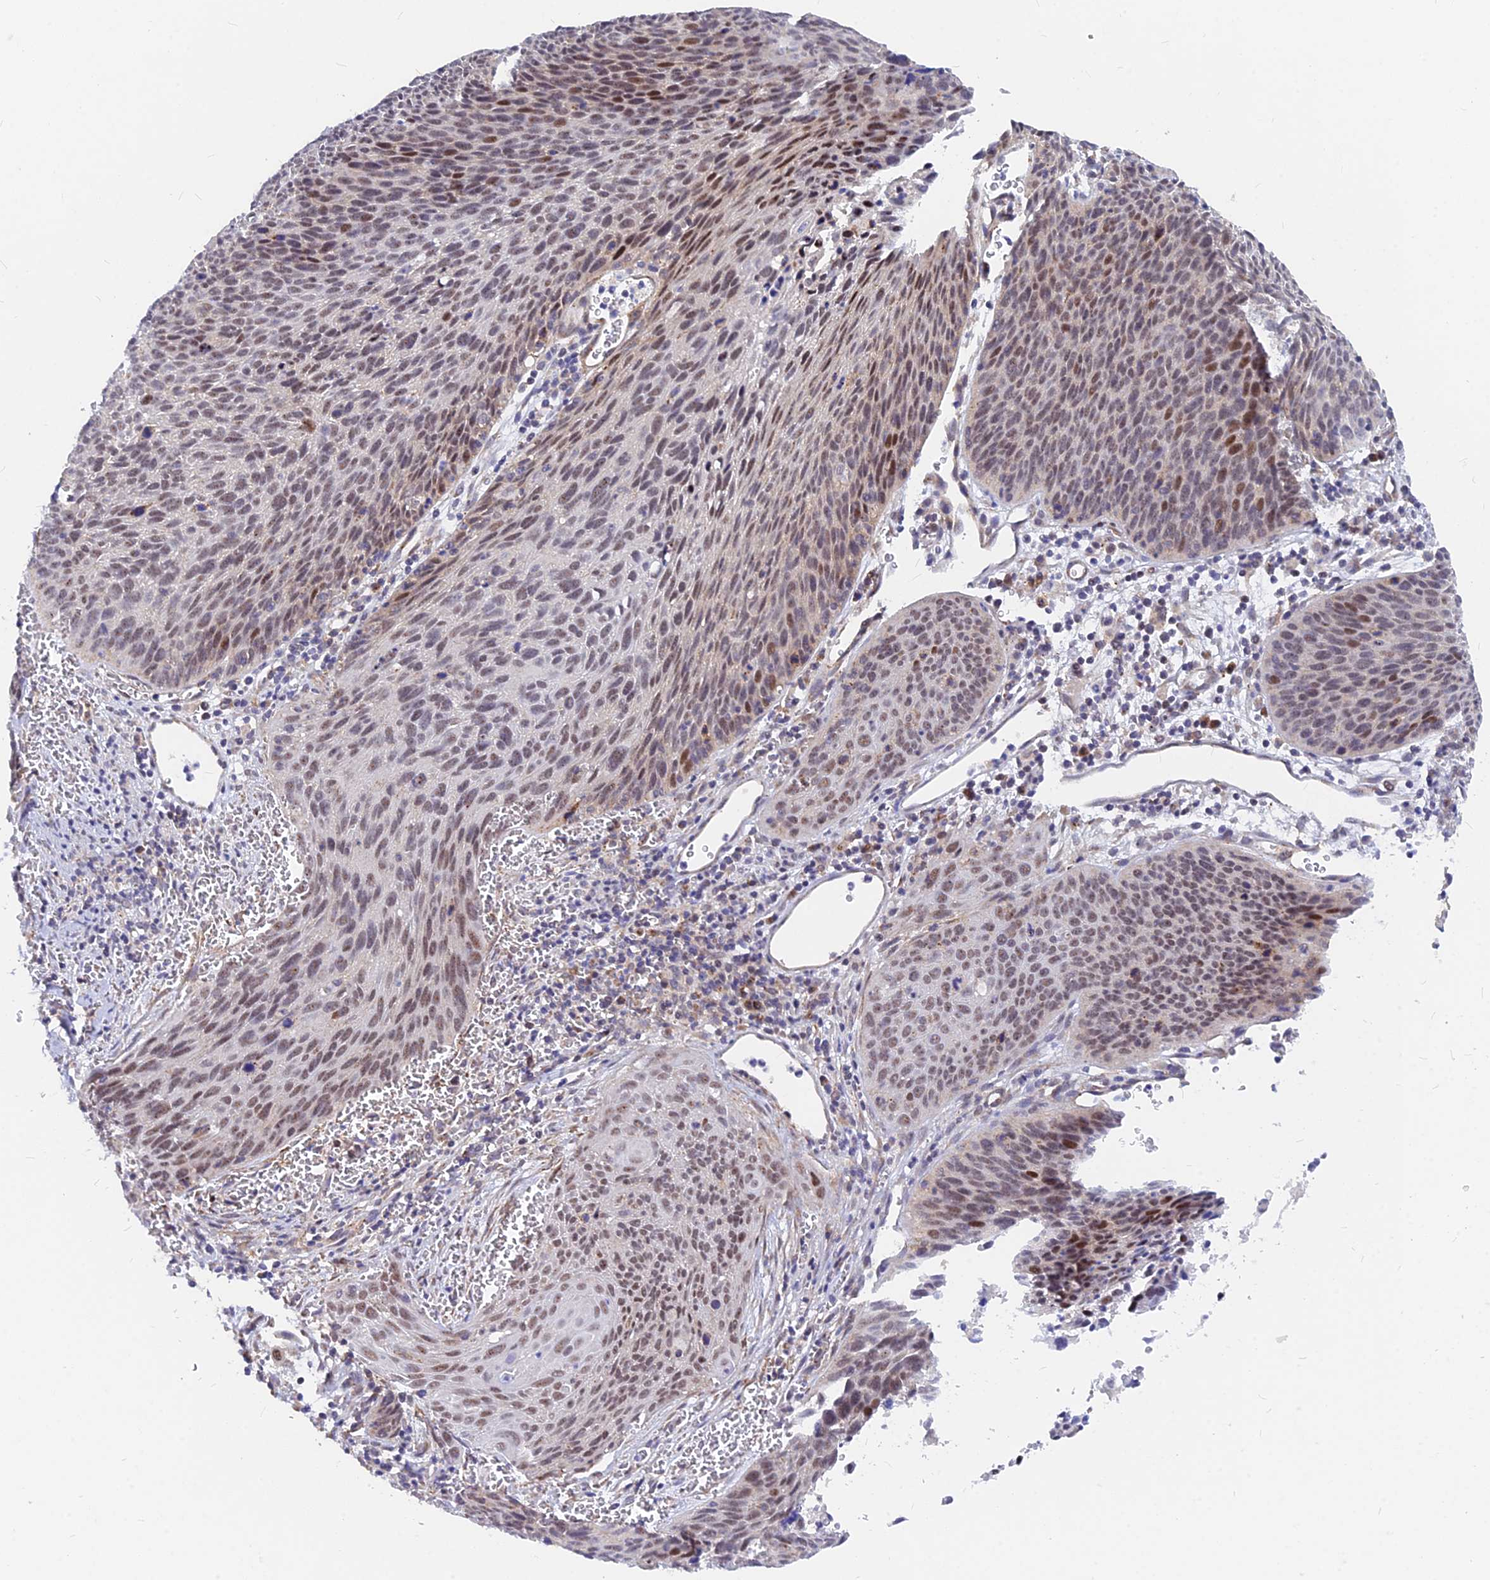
{"staining": {"intensity": "moderate", "quantity": ">75%", "location": "nuclear"}, "tissue": "cervical cancer", "cell_type": "Tumor cells", "image_type": "cancer", "snomed": [{"axis": "morphology", "description": "Squamous cell carcinoma, NOS"}, {"axis": "topography", "description": "Cervix"}], "caption": "A high-resolution image shows immunohistochemistry staining of cervical cancer (squamous cell carcinoma), which displays moderate nuclear expression in about >75% of tumor cells. (IHC, brightfield microscopy, high magnification).", "gene": "VSTM2L", "patient": {"sex": "female", "age": 55}}